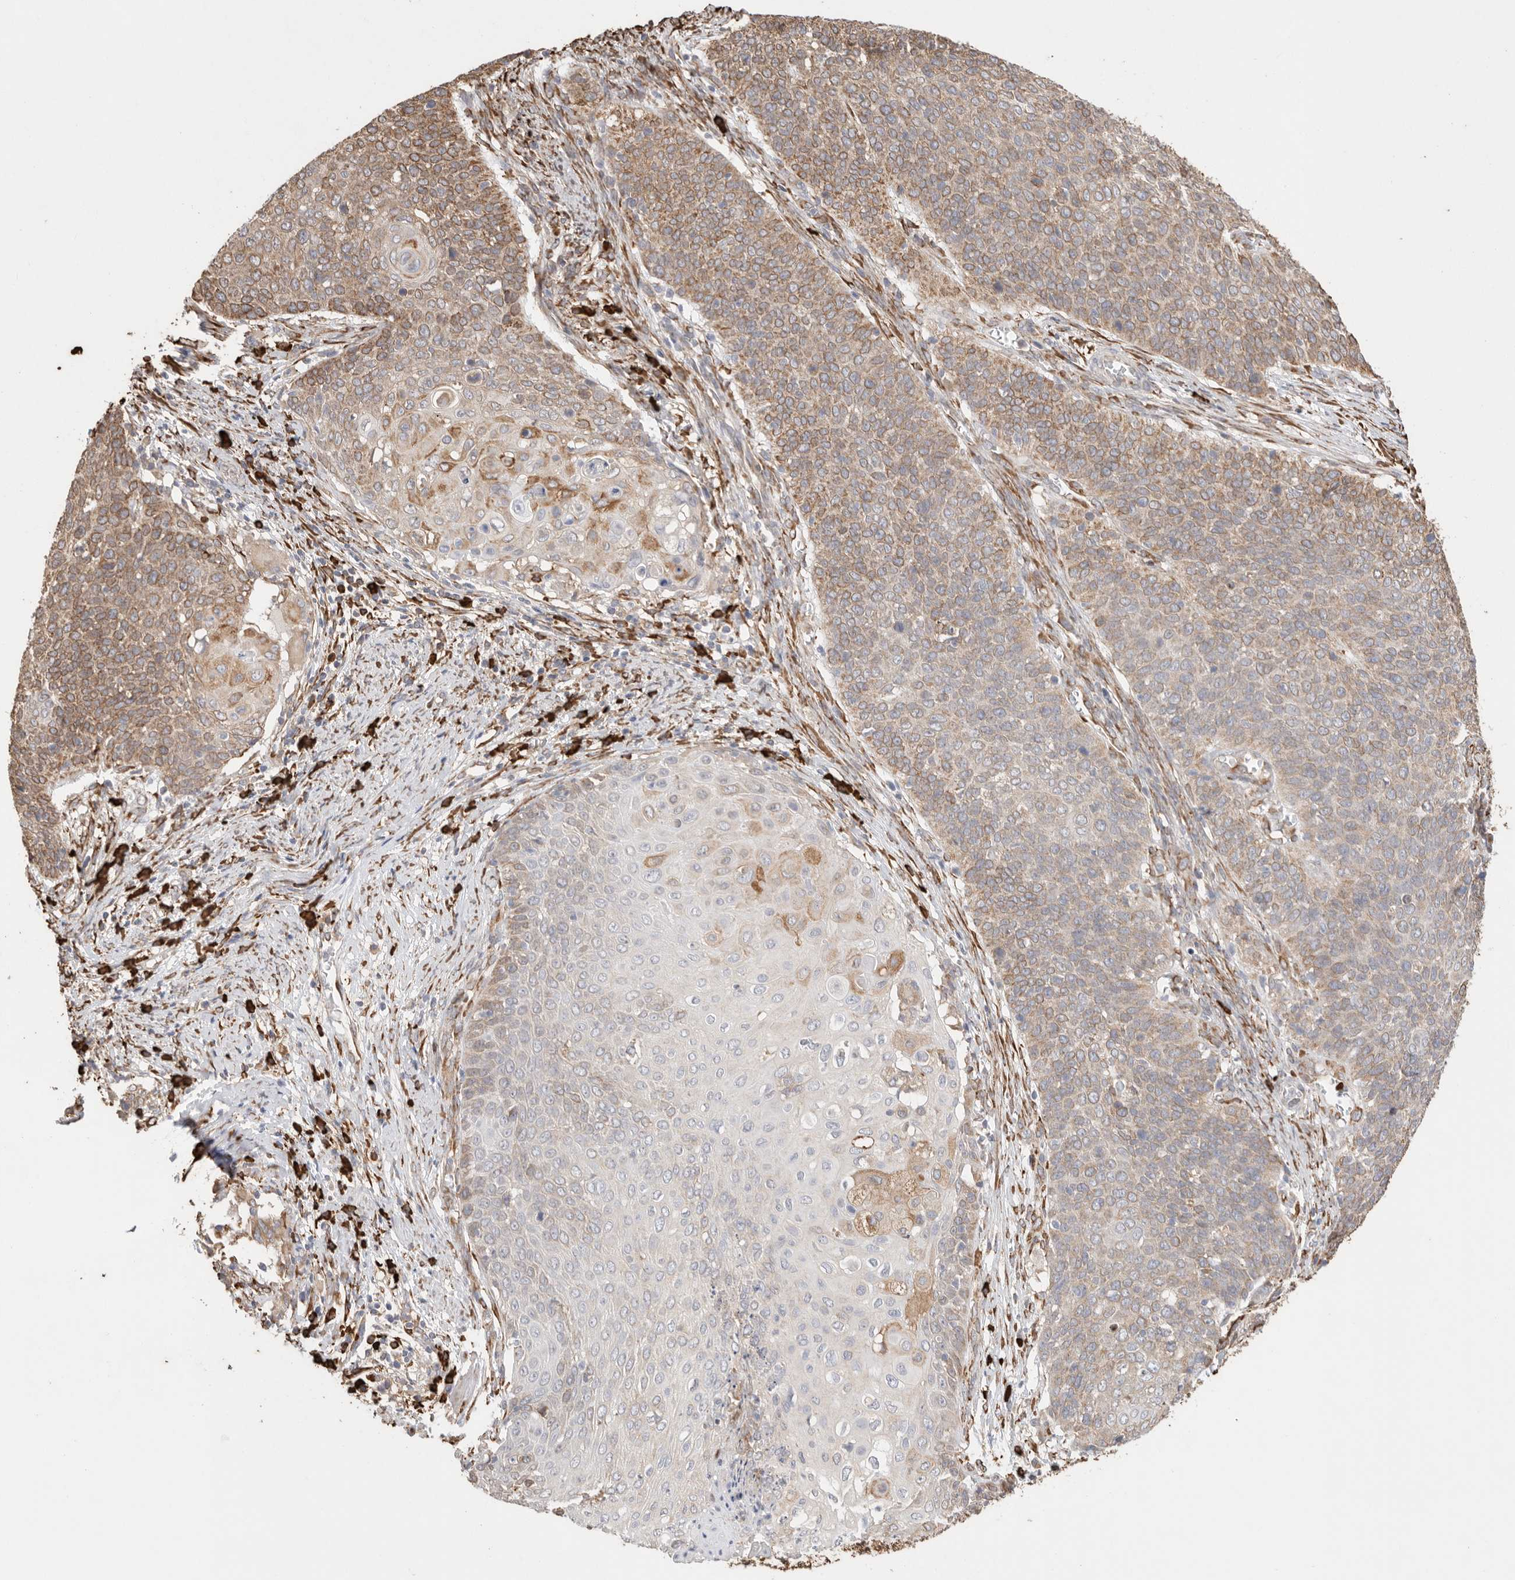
{"staining": {"intensity": "moderate", "quantity": ">75%", "location": "cytoplasmic/membranous"}, "tissue": "cervical cancer", "cell_type": "Tumor cells", "image_type": "cancer", "snomed": [{"axis": "morphology", "description": "Squamous cell carcinoma, NOS"}, {"axis": "topography", "description": "Cervix"}], "caption": "High-magnification brightfield microscopy of cervical cancer (squamous cell carcinoma) stained with DAB (brown) and counterstained with hematoxylin (blue). tumor cells exhibit moderate cytoplasmic/membranous positivity is seen in approximately>75% of cells.", "gene": "BLOC1S5", "patient": {"sex": "female", "age": 39}}